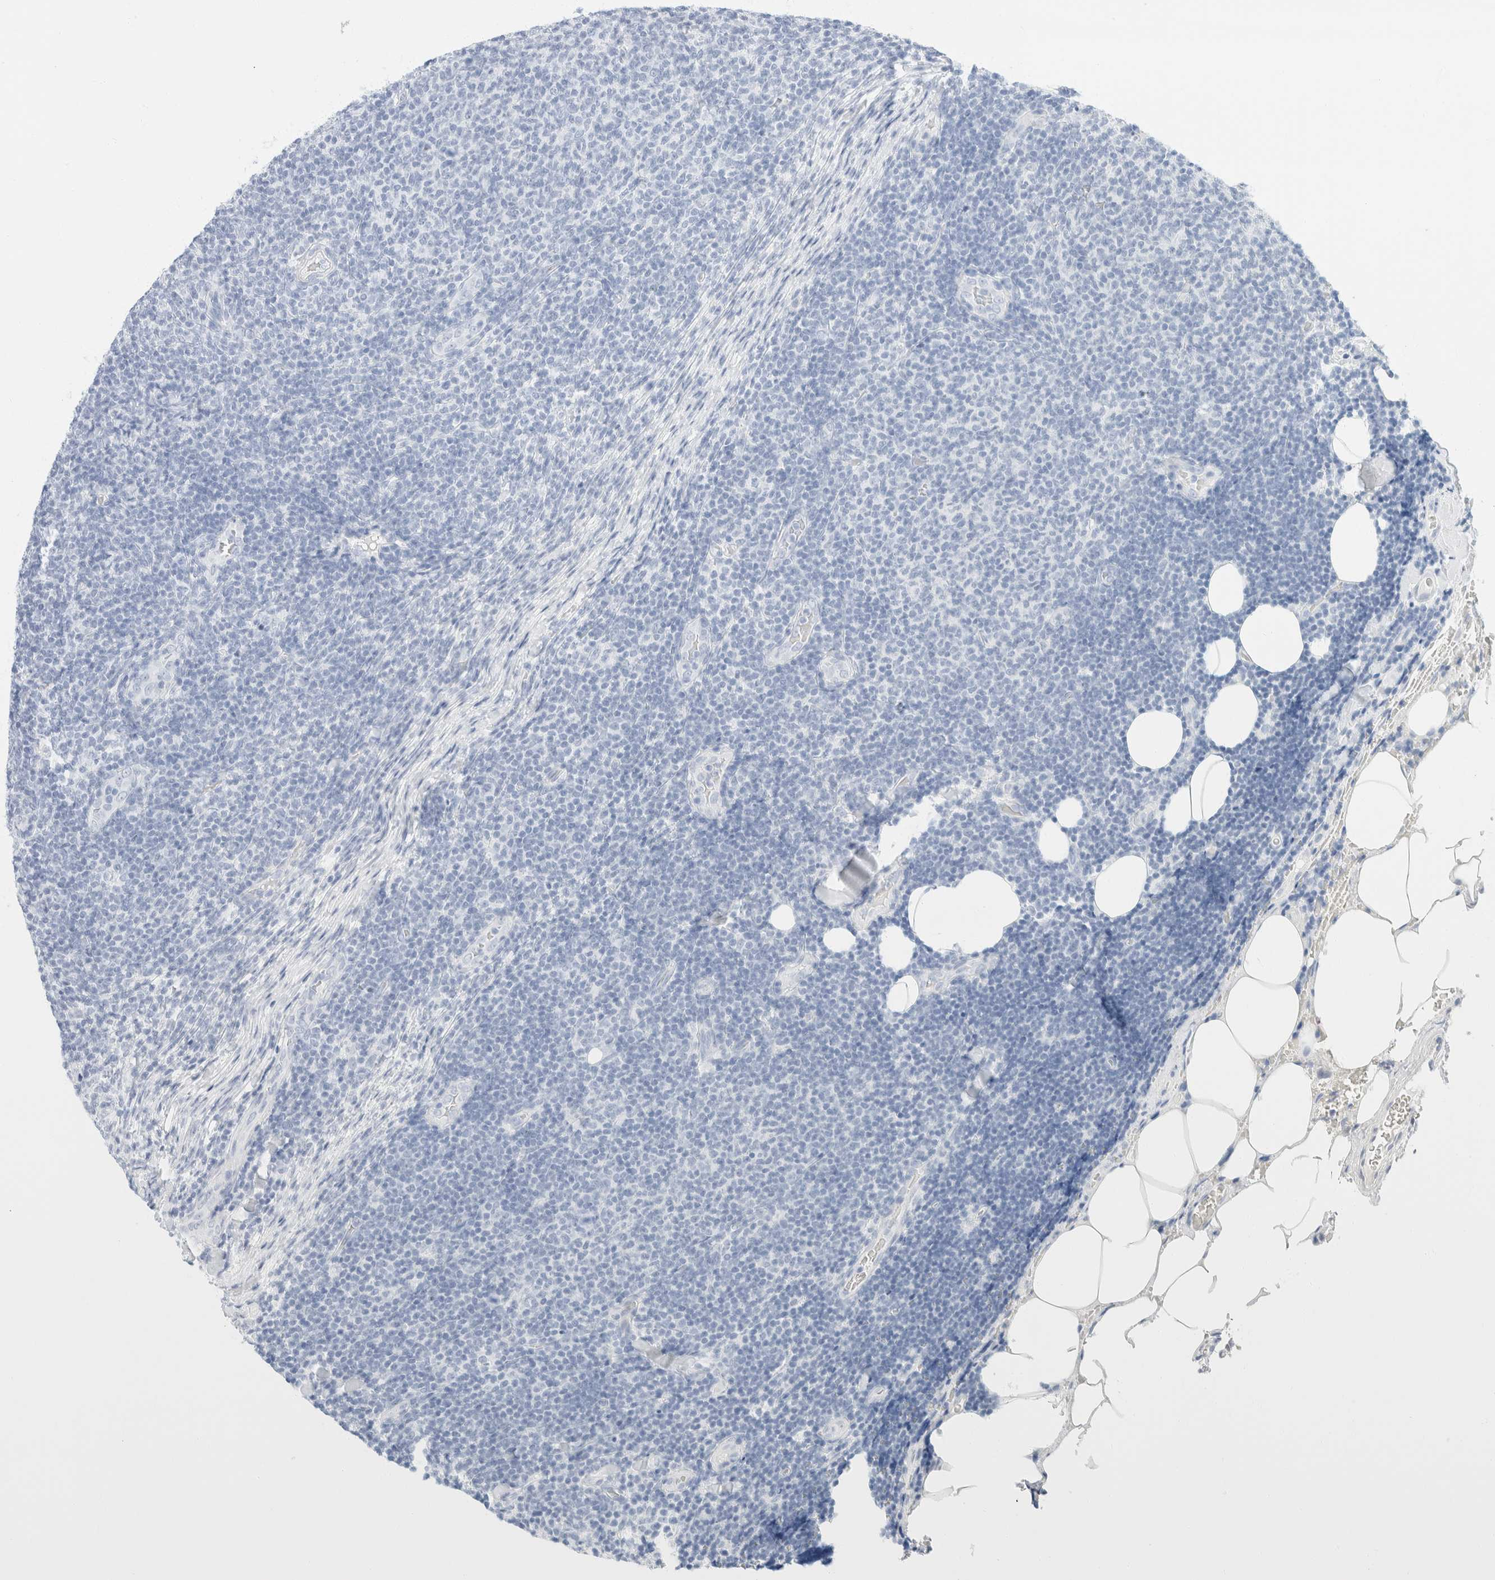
{"staining": {"intensity": "negative", "quantity": "none", "location": "none"}, "tissue": "lymphoma", "cell_type": "Tumor cells", "image_type": "cancer", "snomed": [{"axis": "morphology", "description": "Malignant lymphoma, non-Hodgkin's type, Low grade"}, {"axis": "topography", "description": "Lymph node"}], "caption": "This is an immunohistochemistry histopathology image of human lymphoma. There is no expression in tumor cells.", "gene": "KRT20", "patient": {"sex": "male", "age": 66}}